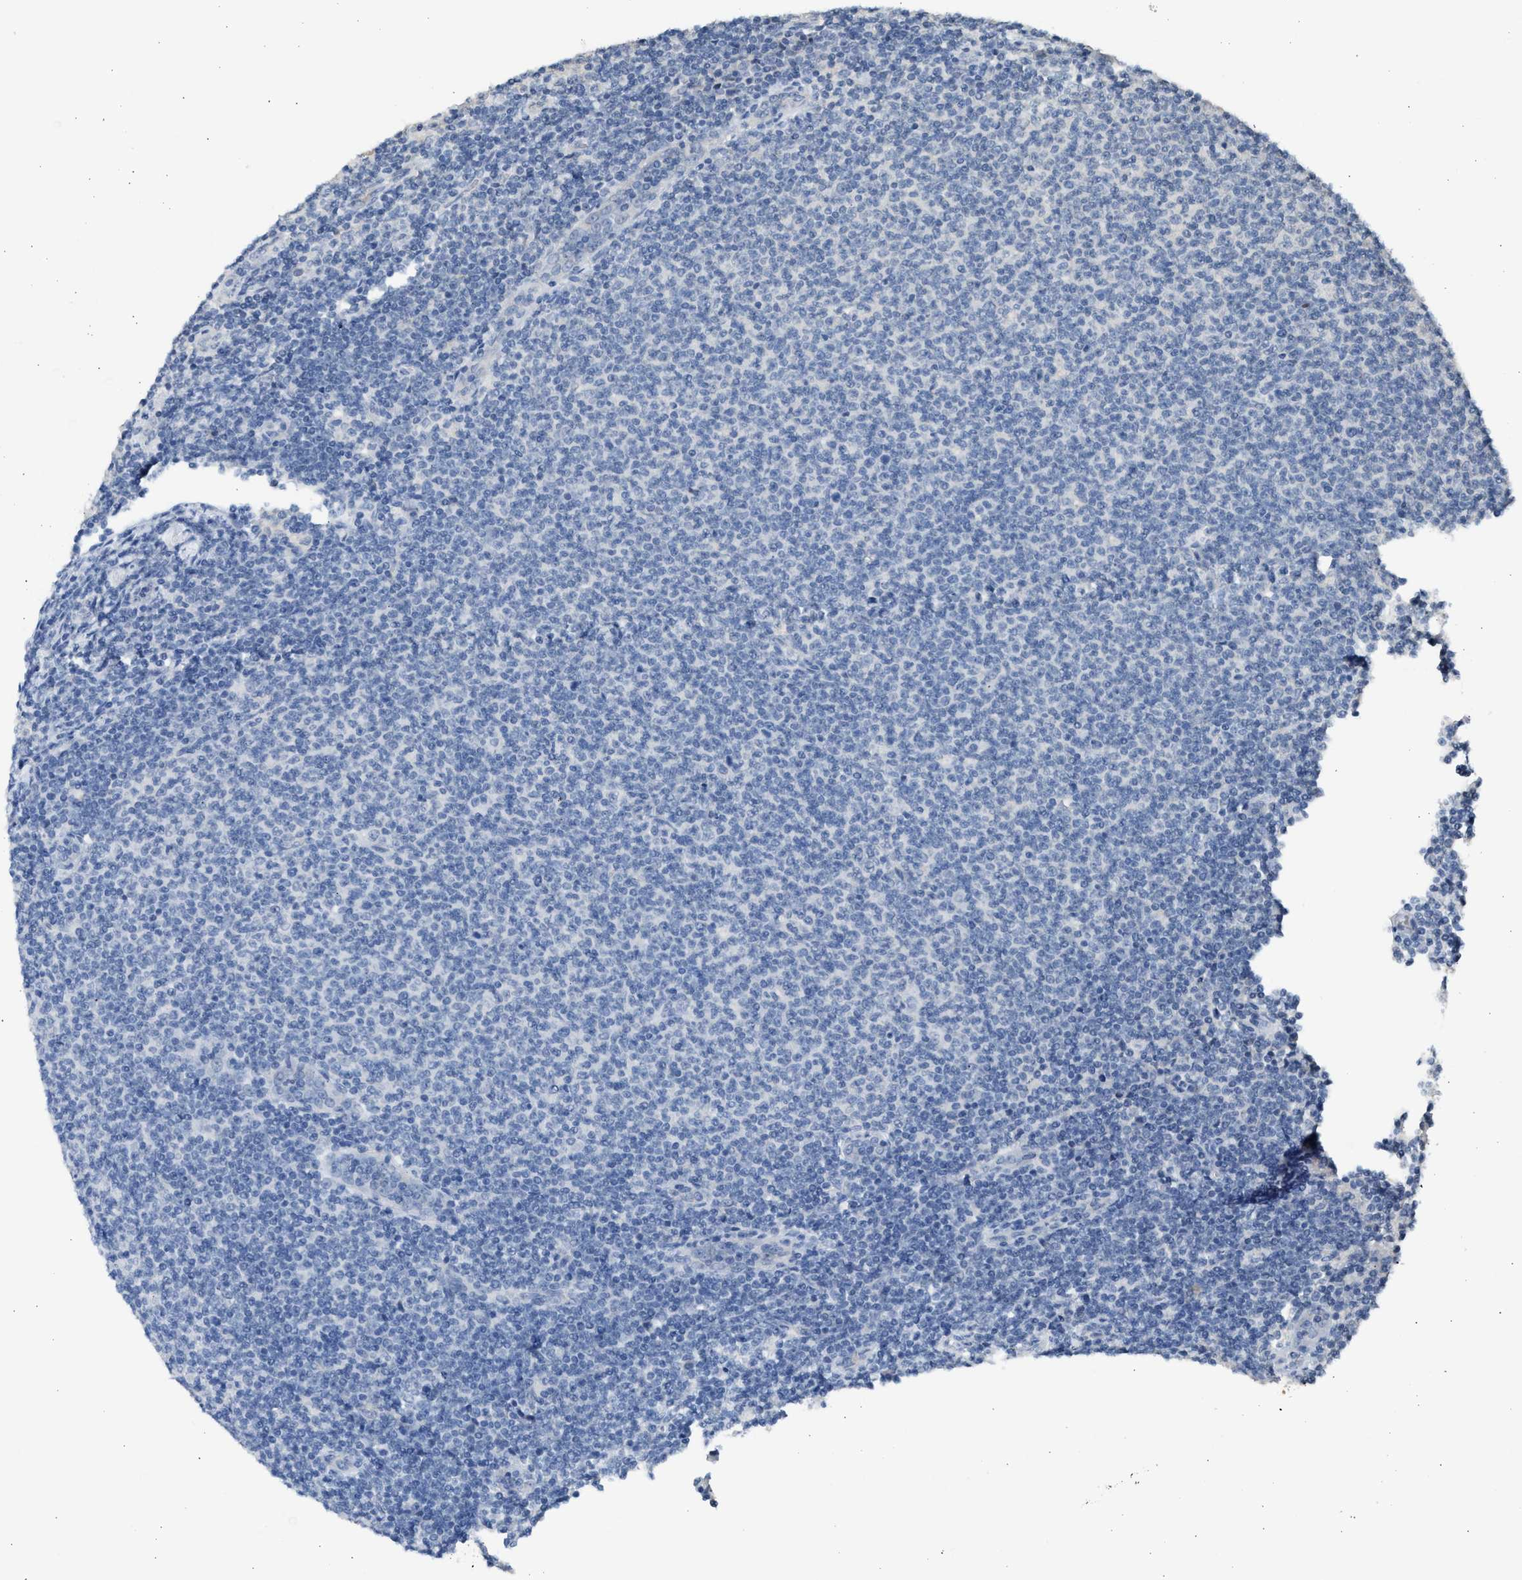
{"staining": {"intensity": "negative", "quantity": "none", "location": "none"}, "tissue": "lymphoma", "cell_type": "Tumor cells", "image_type": "cancer", "snomed": [{"axis": "morphology", "description": "Malignant lymphoma, non-Hodgkin's type, Low grade"}, {"axis": "topography", "description": "Lymph node"}], "caption": "The image demonstrates no significant positivity in tumor cells of lymphoma.", "gene": "SULT2A1", "patient": {"sex": "male", "age": 66}}